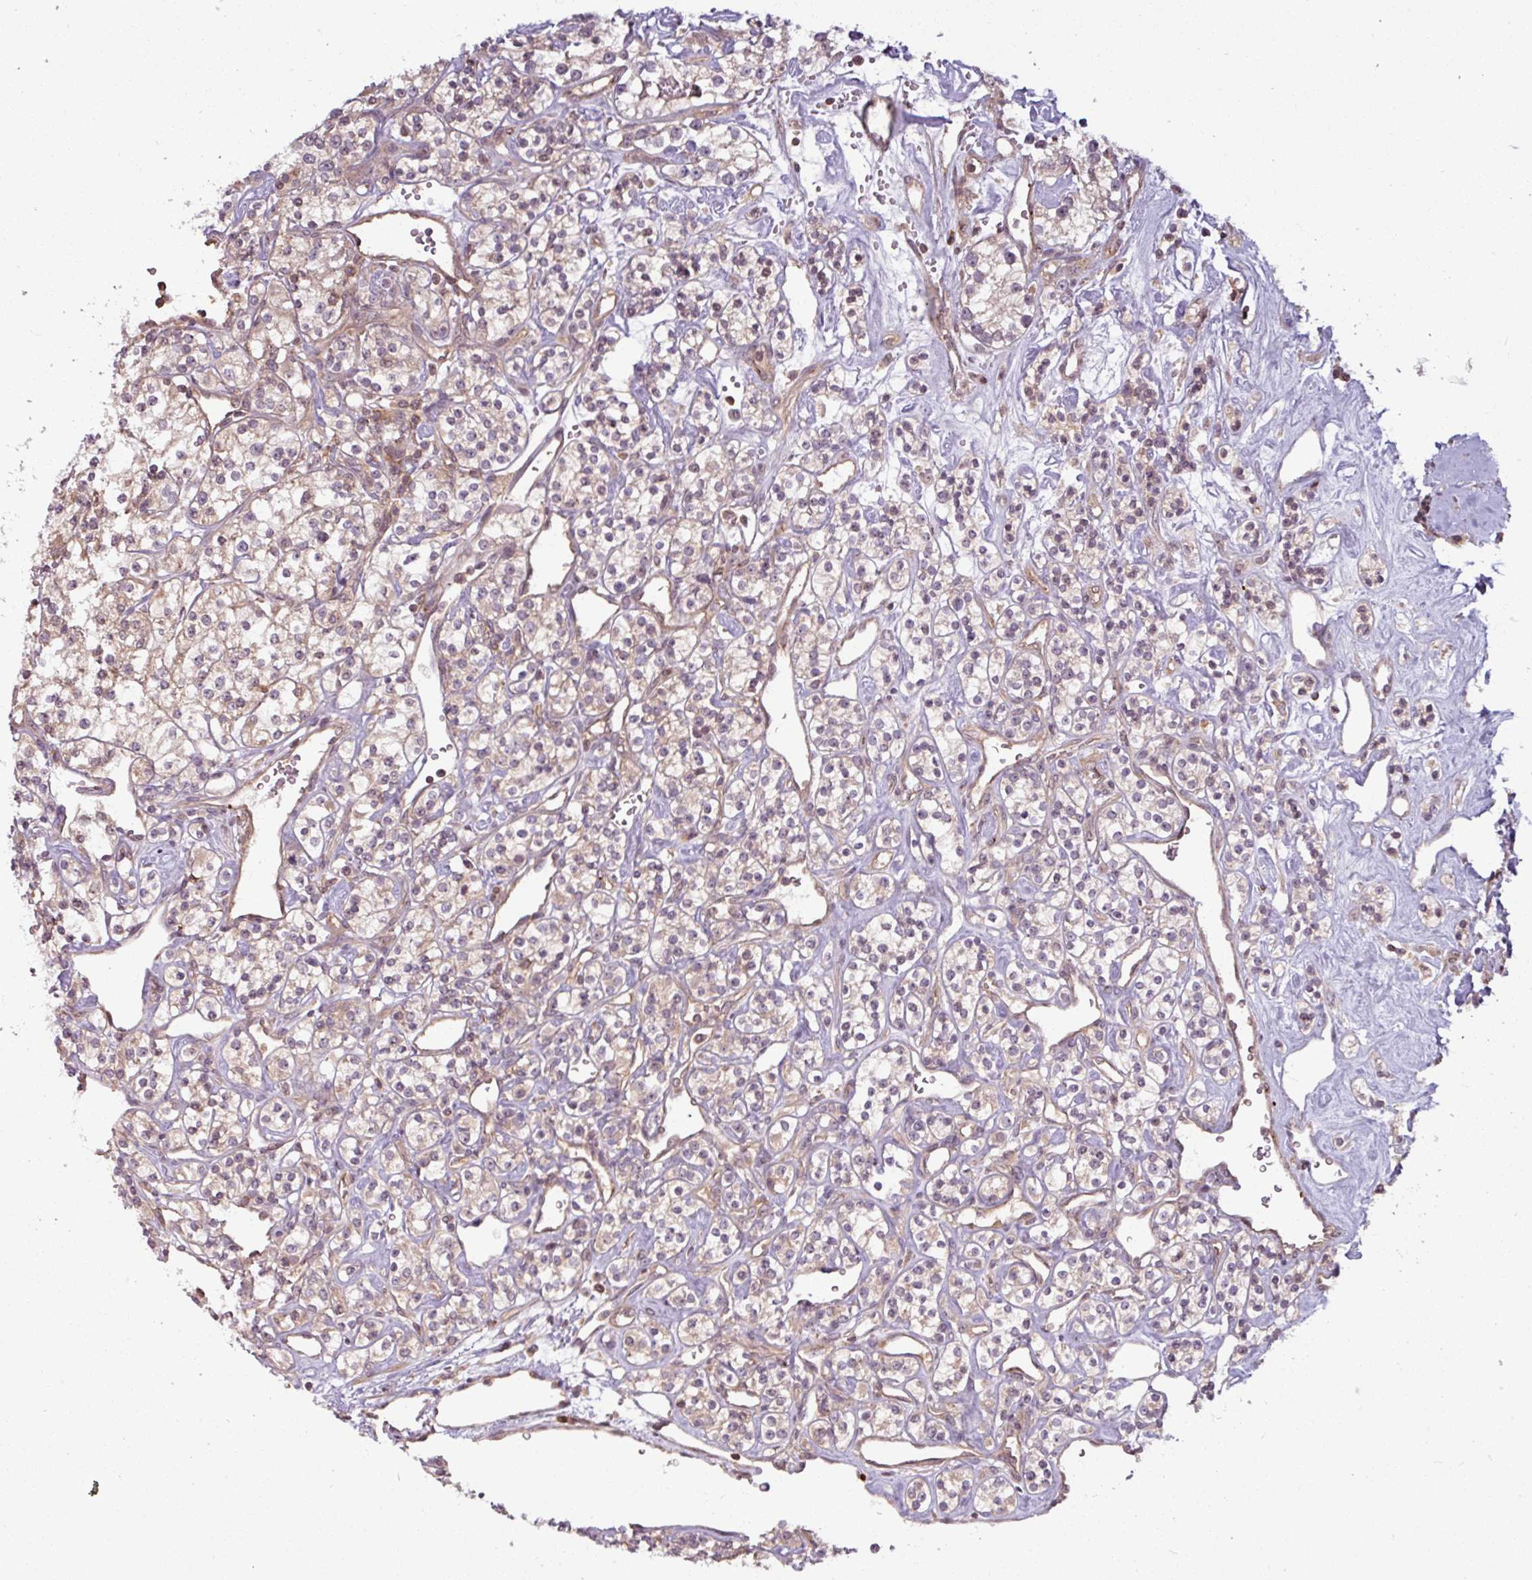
{"staining": {"intensity": "weak", "quantity": "25%-75%", "location": "cytoplasmic/membranous"}, "tissue": "renal cancer", "cell_type": "Tumor cells", "image_type": "cancer", "snomed": [{"axis": "morphology", "description": "Adenocarcinoma, NOS"}, {"axis": "topography", "description": "Kidney"}], "caption": "Renal adenocarcinoma tissue shows weak cytoplasmic/membranous positivity in about 25%-75% of tumor cells", "gene": "TUSC3", "patient": {"sex": "male", "age": 77}}